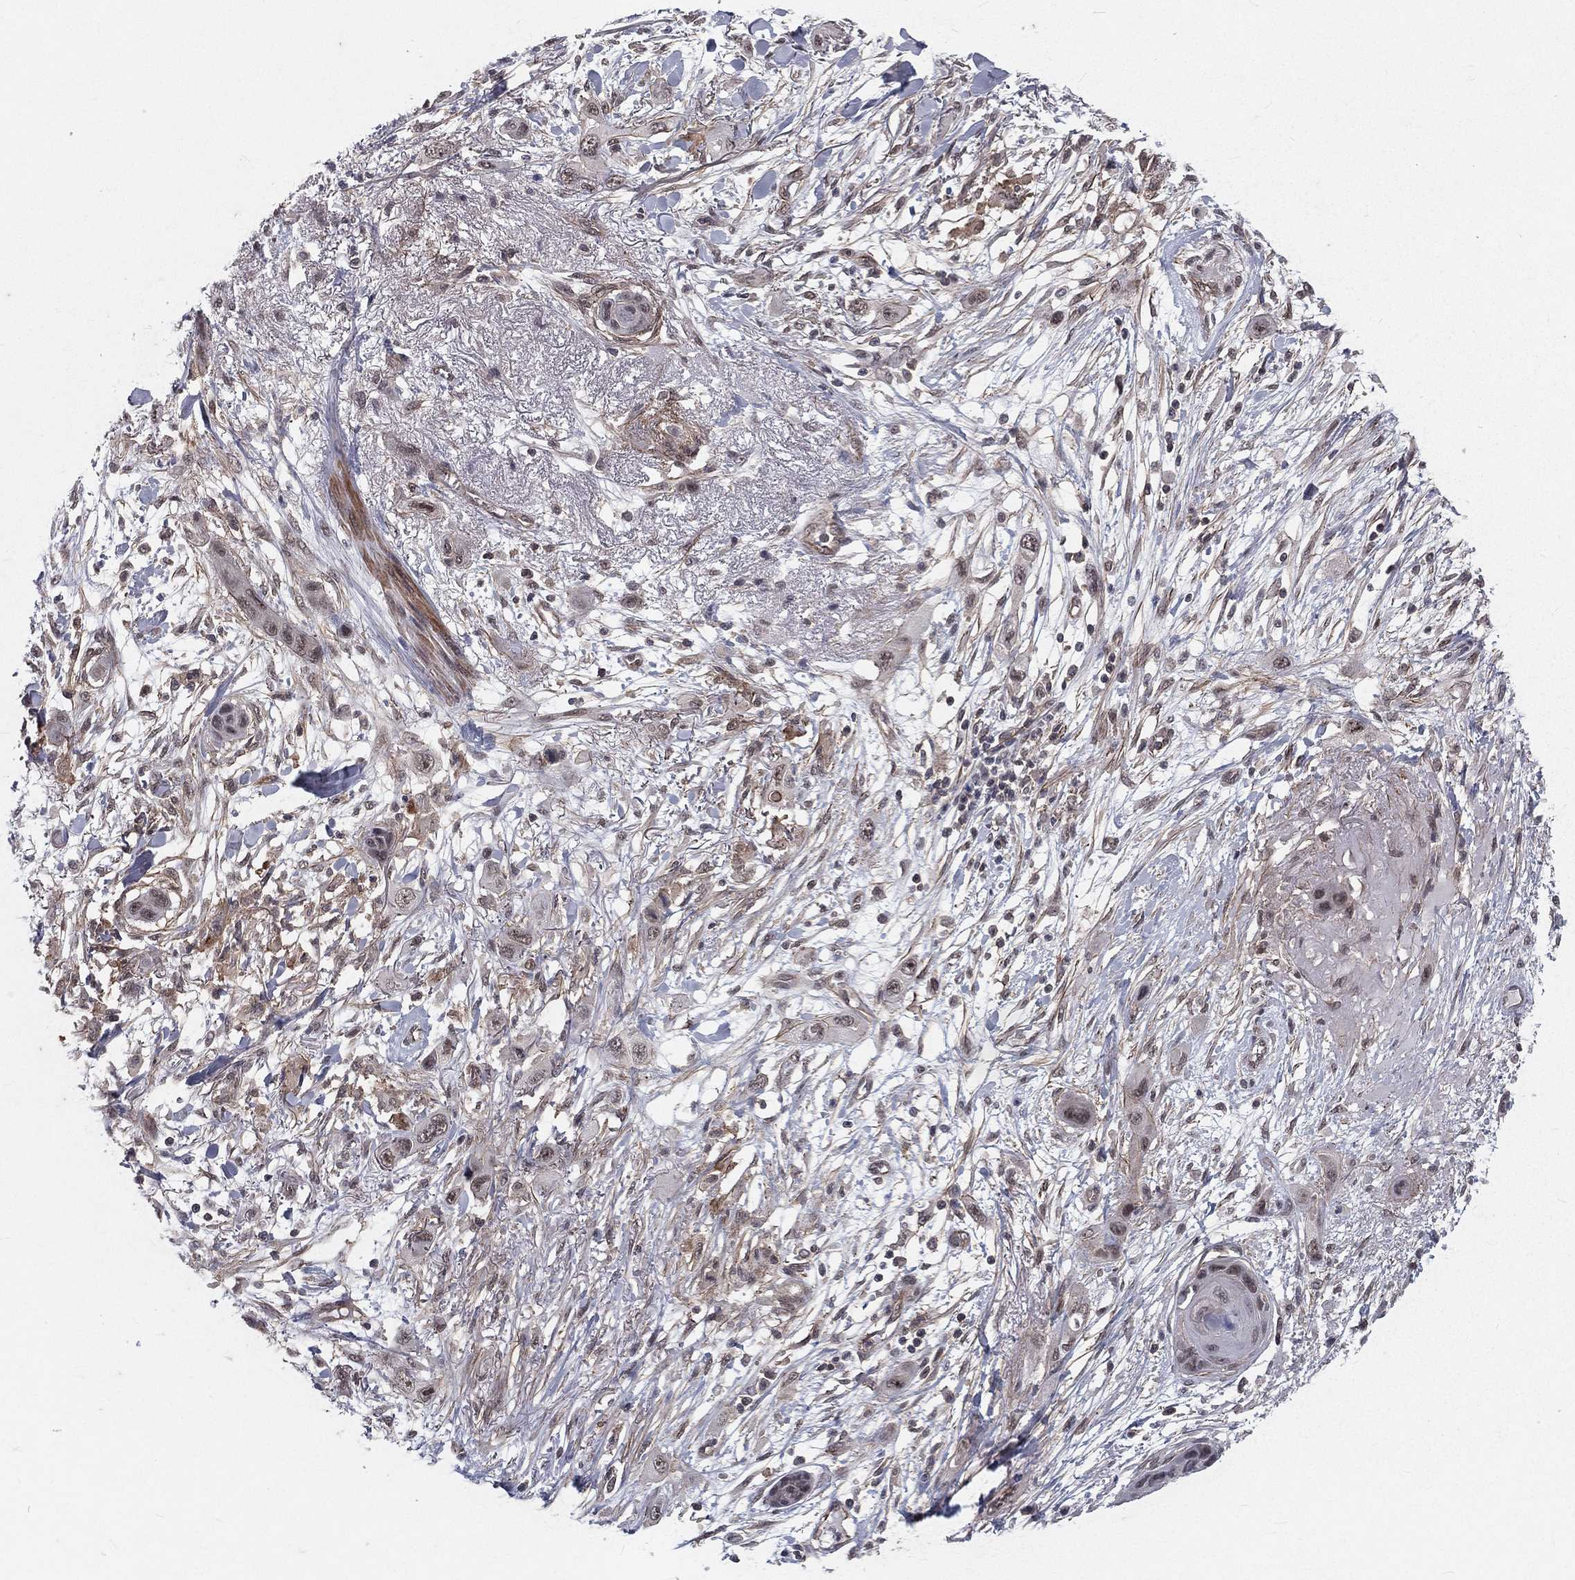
{"staining": {"intensity": "negative", "quantity": "none", "location": "none"}, "tissue": "skin cancer", "cell_type": "Tumor cells", "image_type": "cancer", "snomed": [{"axis": "morphology", "description": "Squamous cell carcinoma, NOS"}, {"axis": "topography", "description": "Skin"}], "caption": "Tumor cells are negative for brown protein staining in skin squamous cell carcinoma. Brightfield microscopy of IHC stained with DAB (3,3'-diaminobenzidine) (brown) and hematoxylin (blue), captured at high magnification.", "gene": "MORC2", "patient": {"sex": "male", "age": 79}}